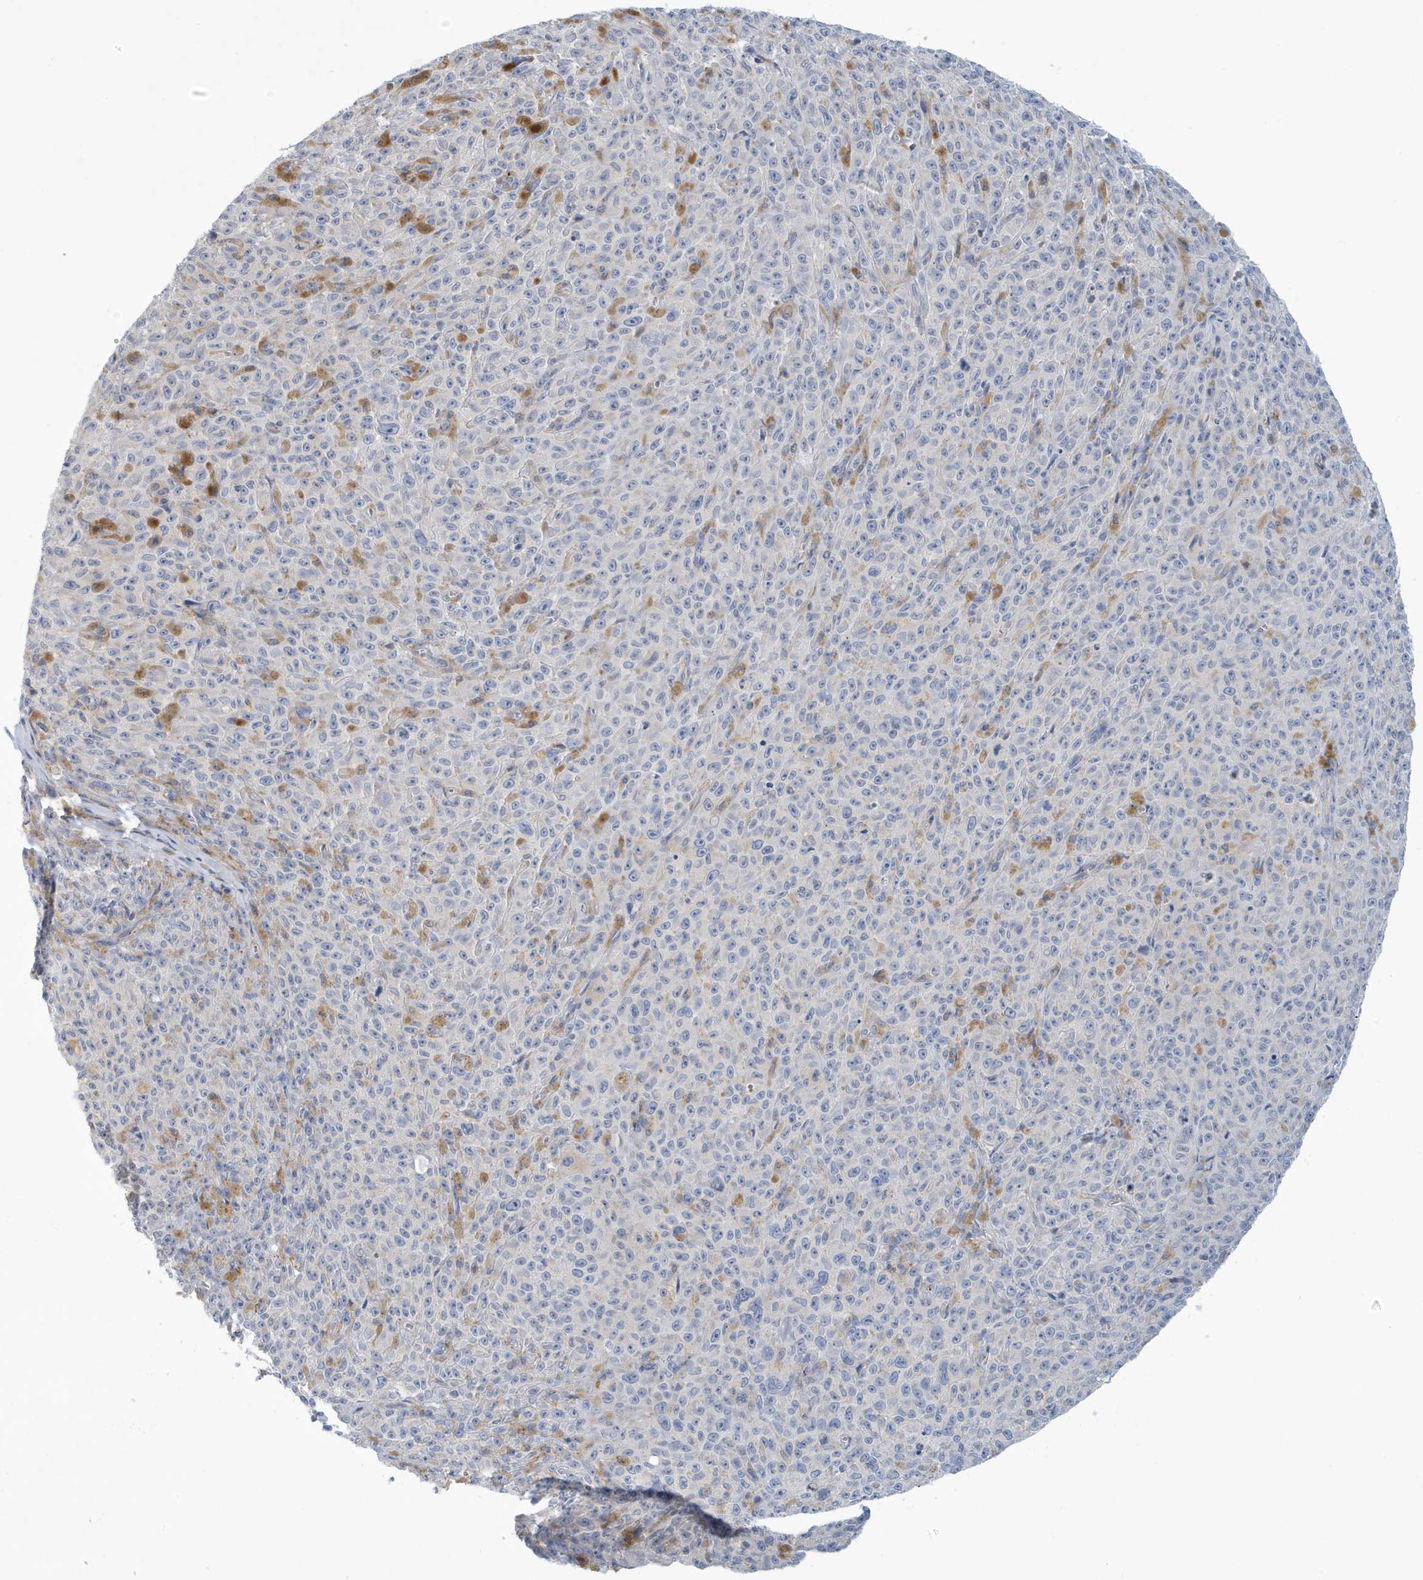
{"staining": {"intensity": "negative", "quantity": "none", "location": "none"}, "tissue": "melanoma", "cell_type": "Tumor cells", "image_type": "cancer", "snomed": [{"axis": "morphology", "description": "Malignant melanoma, NOS"}, {"axis": "topography", "description": "Skin"}], "caption": "Immunohistochemistry histopathology image of malignant melanoma stained for a protein (brown), which reveals no staining in tumor cells.", "gene": "VTA1", "patient": {"sex": "female", "age": 82}}